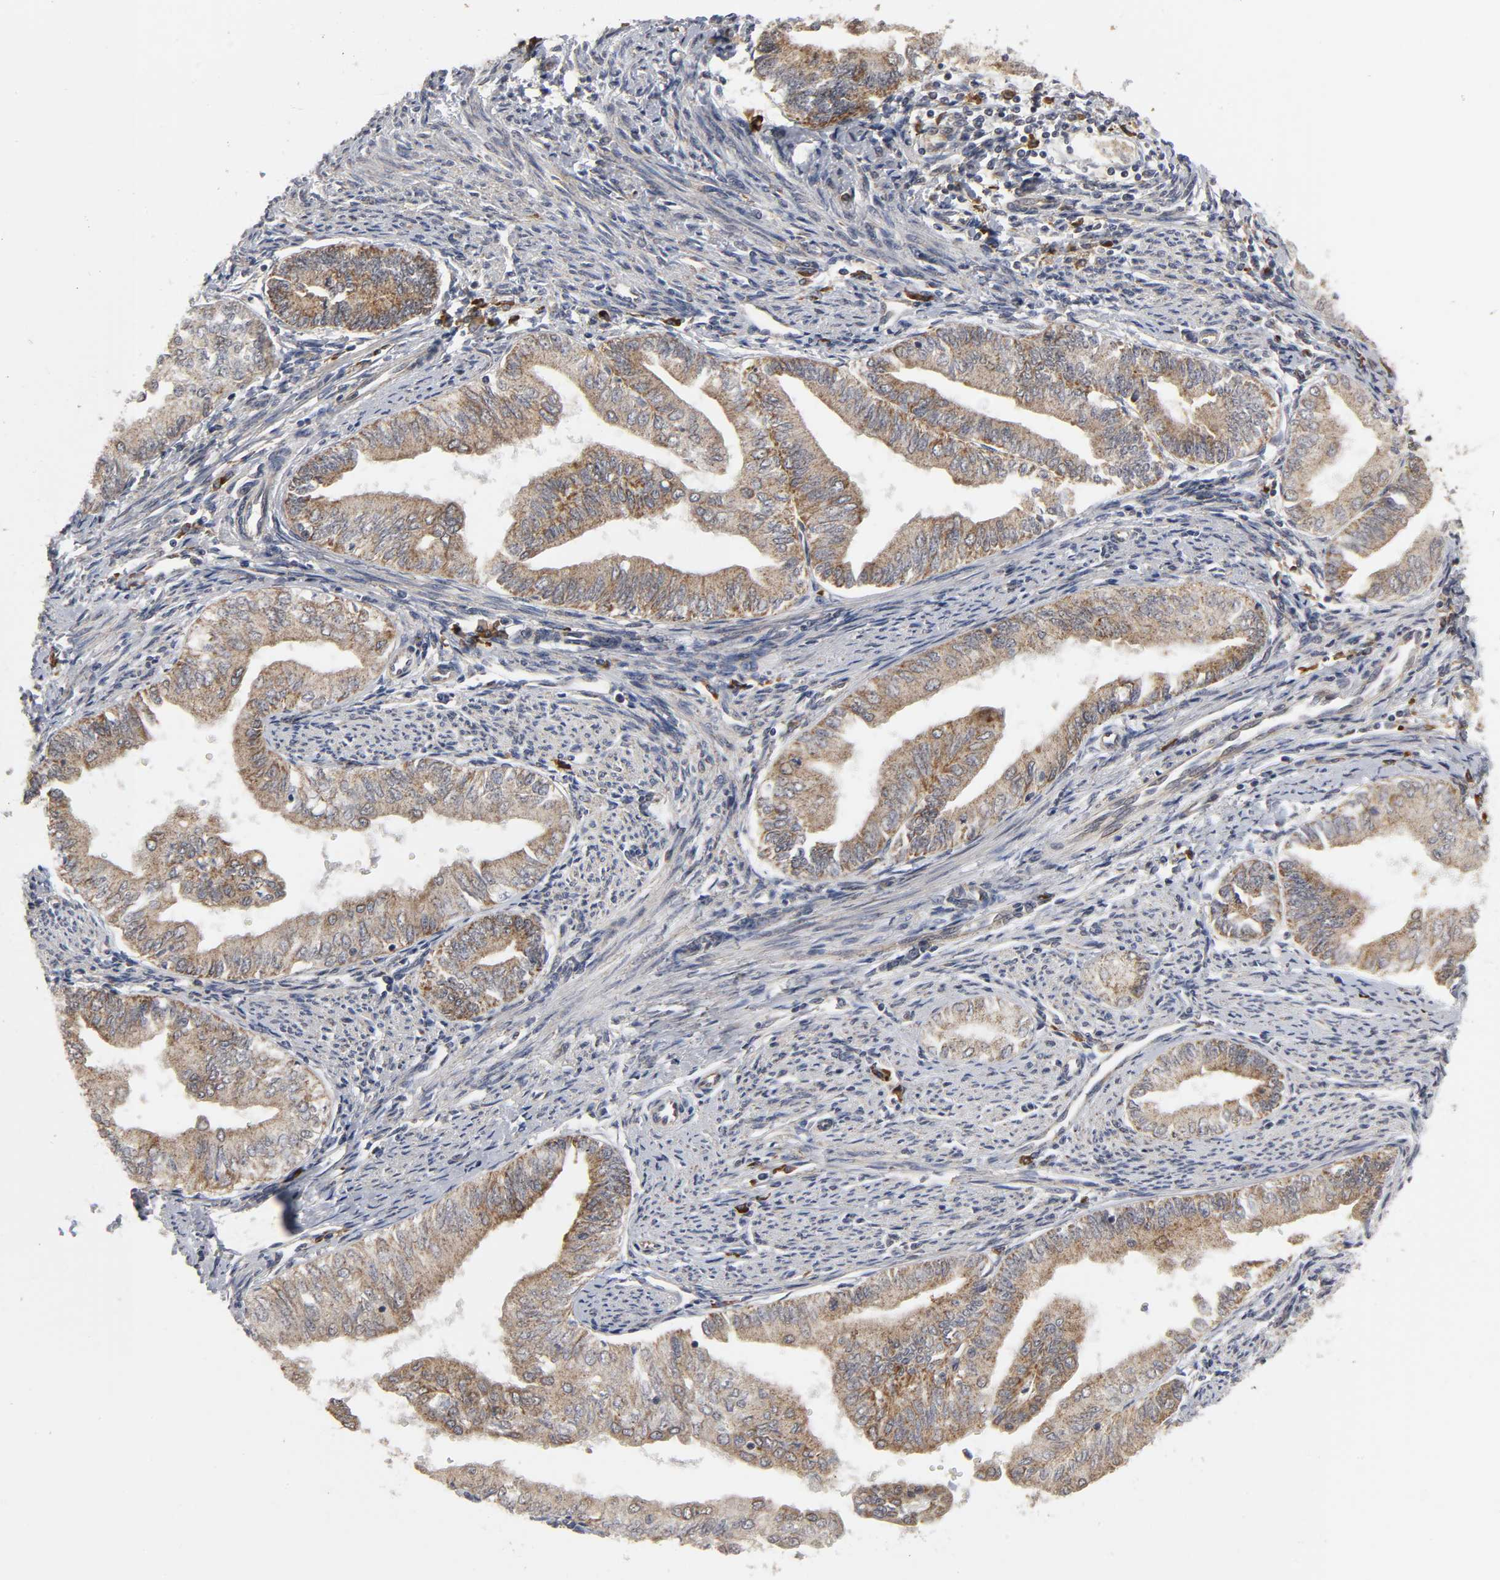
{"staining": {"intensity": "moderate", "quantity": ">75%", "location": "cytoplasmic/membranous"}, "tissue": "endometrial cancer", "cell_type": "Tumor cells", "image_type": "cancer", "snomed": [{"axis": "morphology", "description": "Adenocarcinoma, NOS"}, {"axis": "topography", "description": "Endometrium"}], "caption": "Immunohistochemical staining of endometrial adenocarcinoma shows medium levels of moderate cytoplasmic/membranous positivity in about >75% of tumor cells.", "gene": "SLC30A9", "patient": {"sex": "female", "age": 66}}